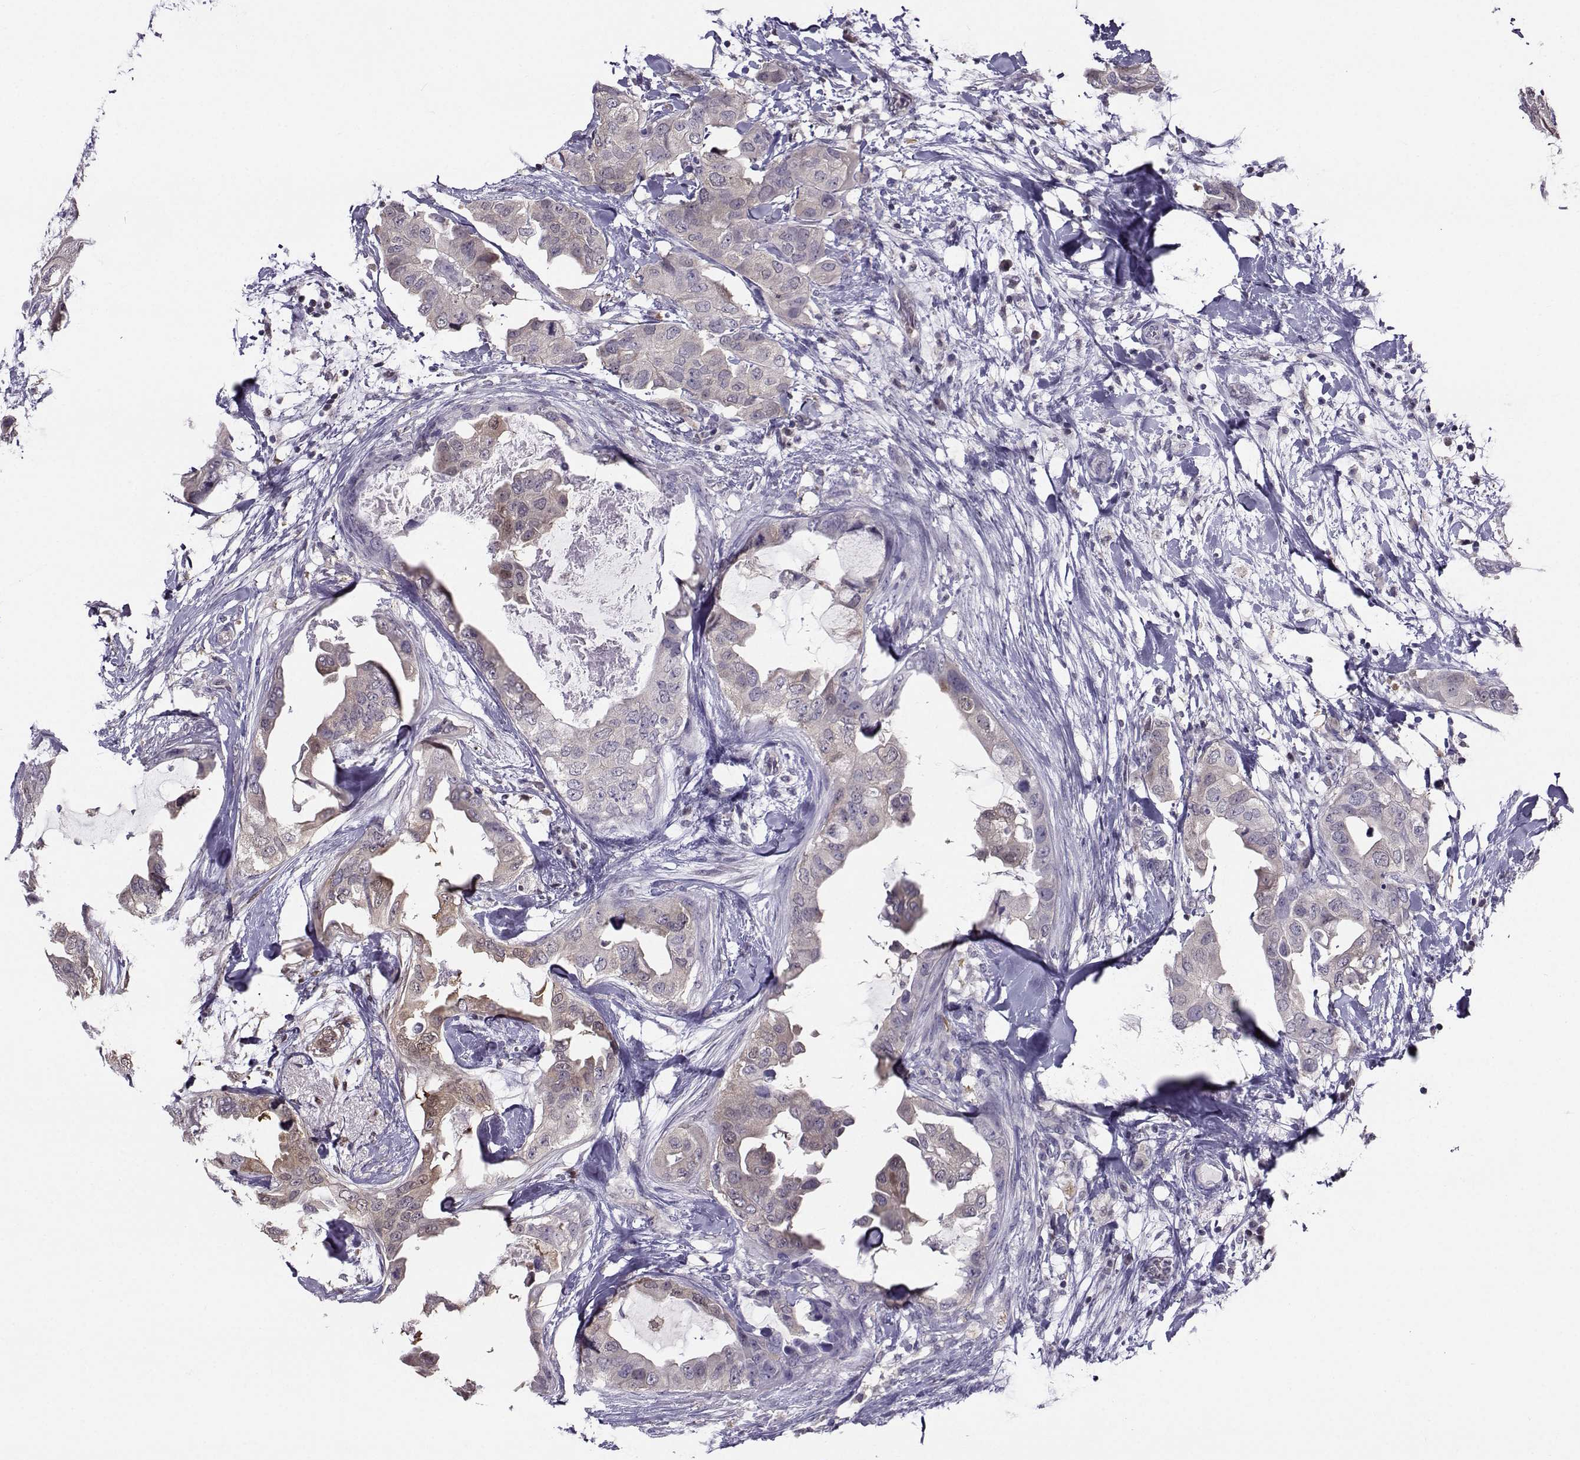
{"staining": {"intensity": "weak", "quantity": "<25%", "location": "cytoplasmic/membranous"}, "tissue": "breast cancer", "cell_type": "Tumor cells", "image_type": "cancer", "snomed": [{"axis": "morphology", "description": "Normal tissue, NOS"}, {"axis": "morphology", "description": "Duct carcinoma"}, {"axis": "topography", "description": "Breast"}], "caption": "The immunohistochemistry (IHC) histopathology image has no significant positivity in tumor cells of breast cancer tissue.", "gene": "PGK1", "patient": {"sex": "female", "age": 40}}